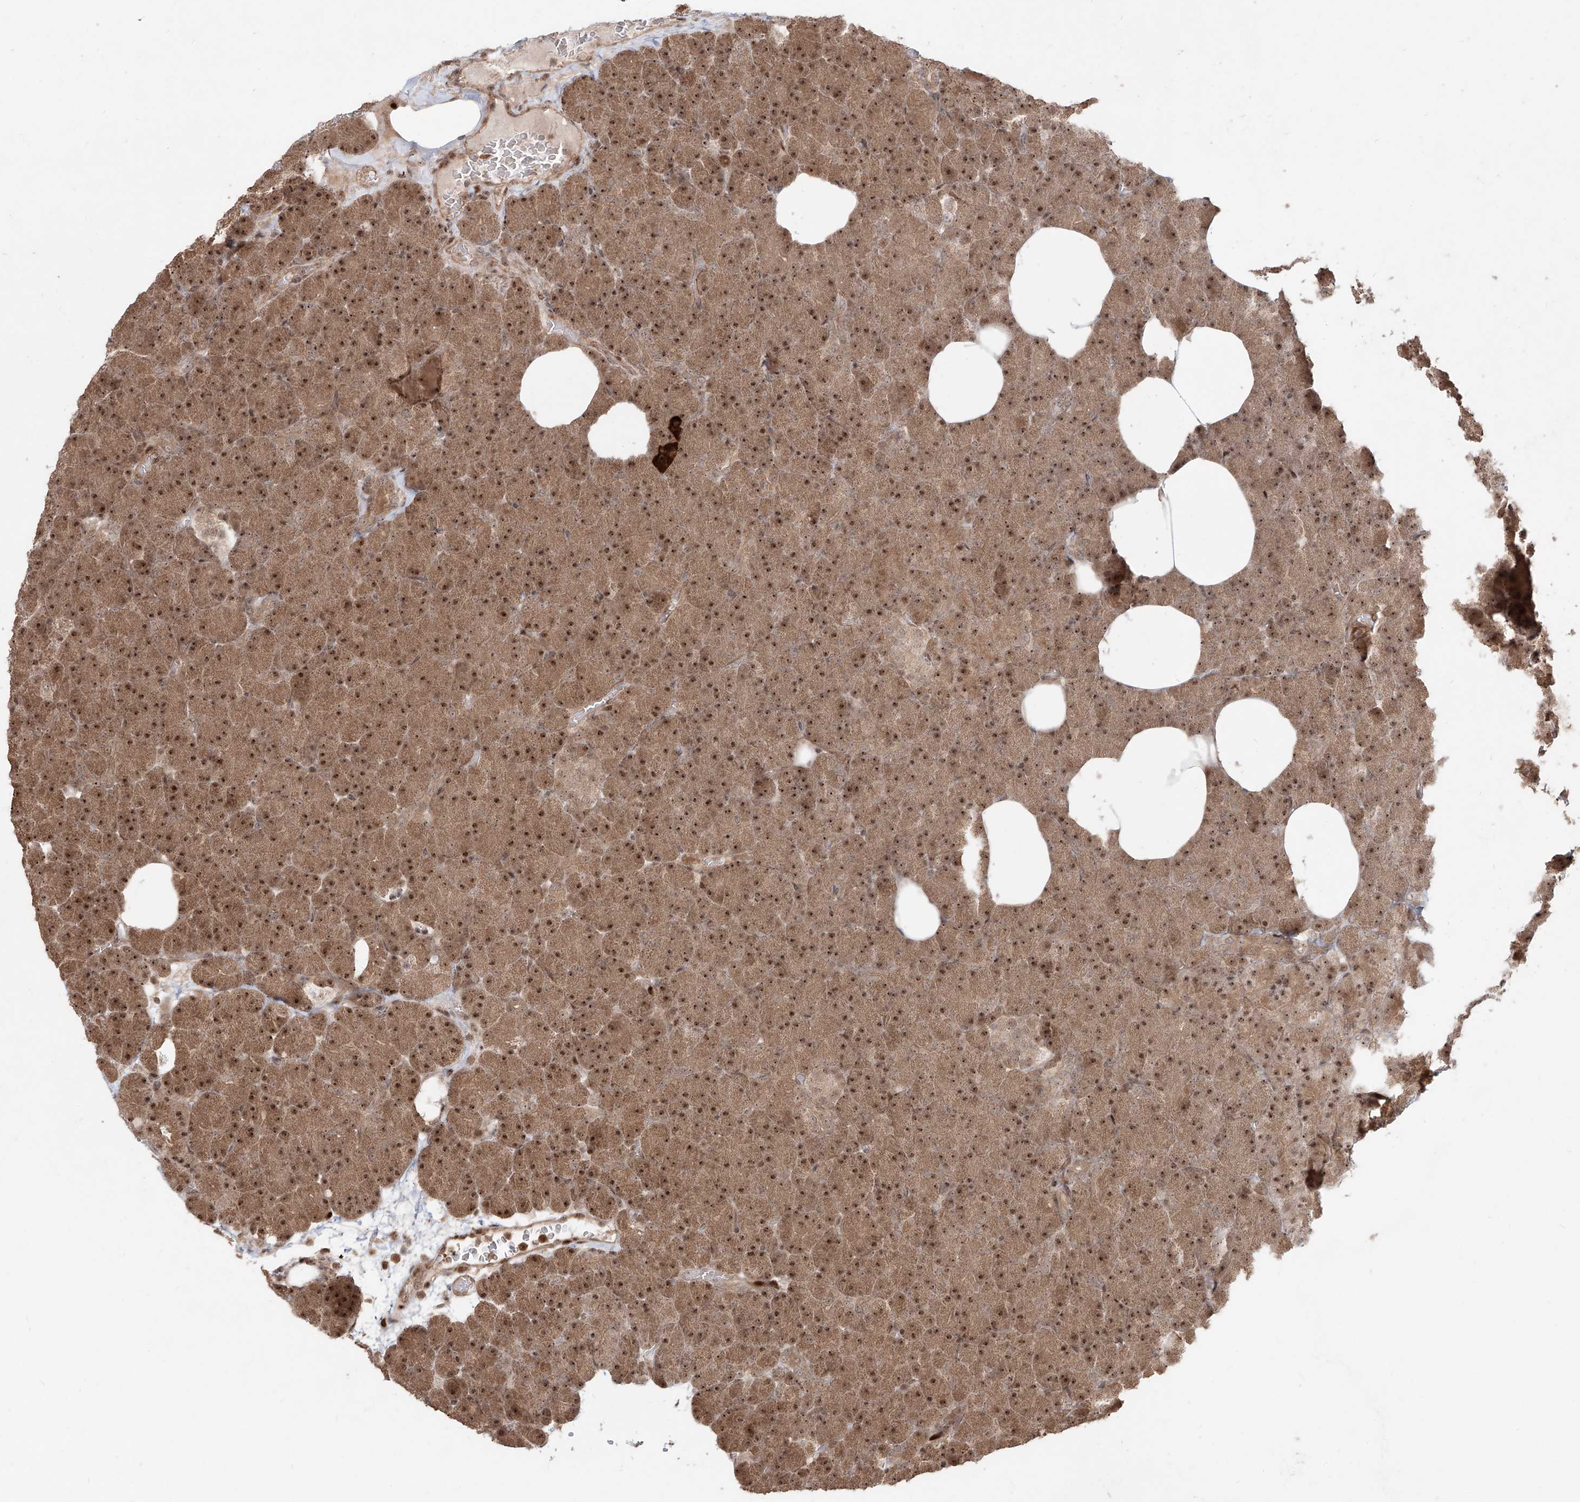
{"staining": {"intensity": "strong", "quantity": ">75%", "location": "cytoplasmic/membranous,nuclear"}, "tissue": "pancreas", "cell_type": "Exocrine glandular cells", "image_type": "normal", "snomed": [{"axis": "morphology", "description": "Normal tissue, NOS"}, {"axis": "morphology", "description": "Carcinoid, malignant, NOS"}, {"axis": "topography", "description": "Pancreas"}], "caption": "Immunohistochemistry of unremarkable human pancreas exhibits high levels of strong cytoplasmic/membranous,nuclear staining in approximately >75% of exocrine glandular cells. (DAB (3,3'-diaminobenzidine) = brown stain, brightfield microscopy at high magnification).", "gene": "ZNF710", "patient": {"sex": "female", "age": 35}}